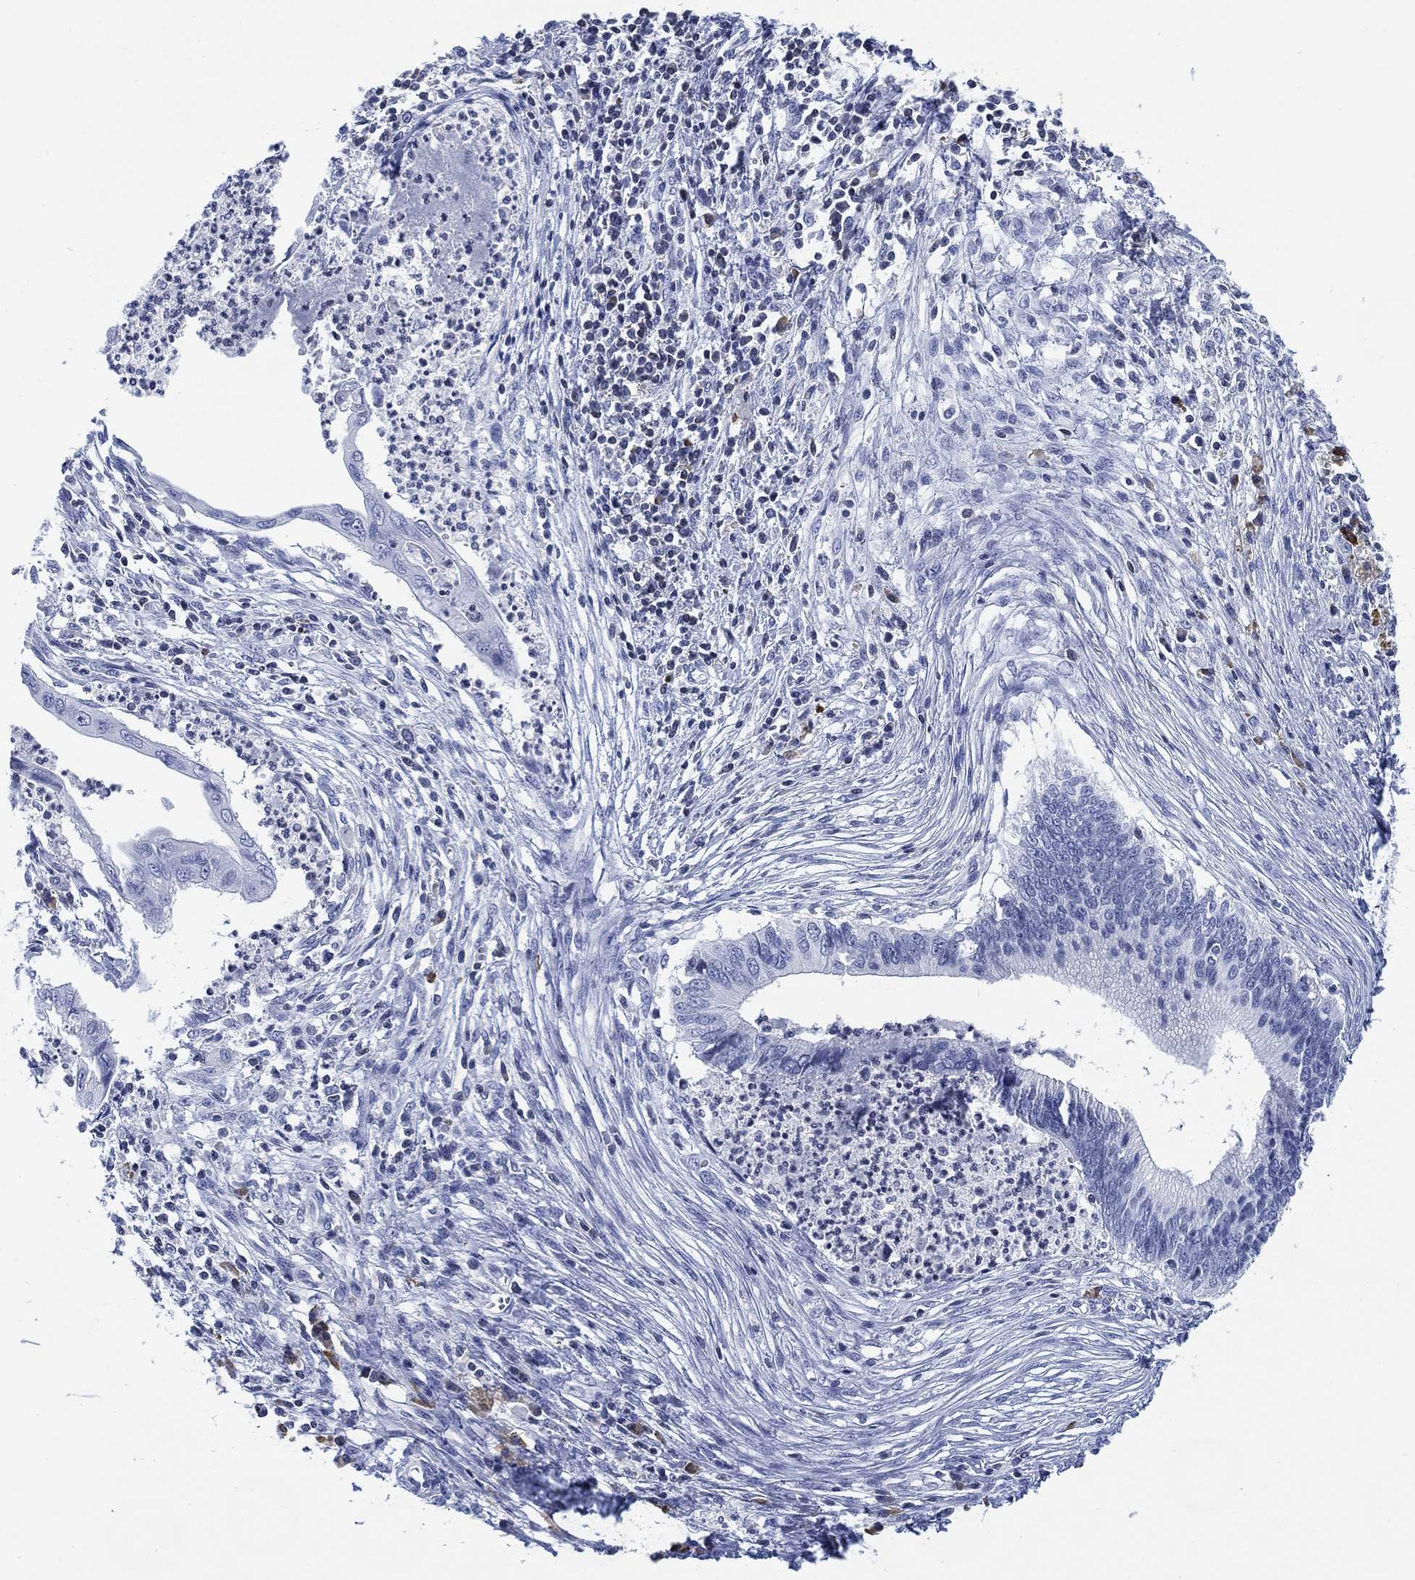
{"staining": {"intensity": "negative", "quantity": "none", "location": "none"}, "tissue": "cervical cancer", "cell_type": "Tumor cells", "image_type": "cancer", "snomed": [{"axis": "morphology", "description": "Adenocarcinoma, NOS"}, {"axis": "topography", "description": "Cervix"}], "caption": "Tumor cells show no significant protein expression in cervical cancer.", "gene": "FYB1", "patient": {"sex": "female", "age": 42}}